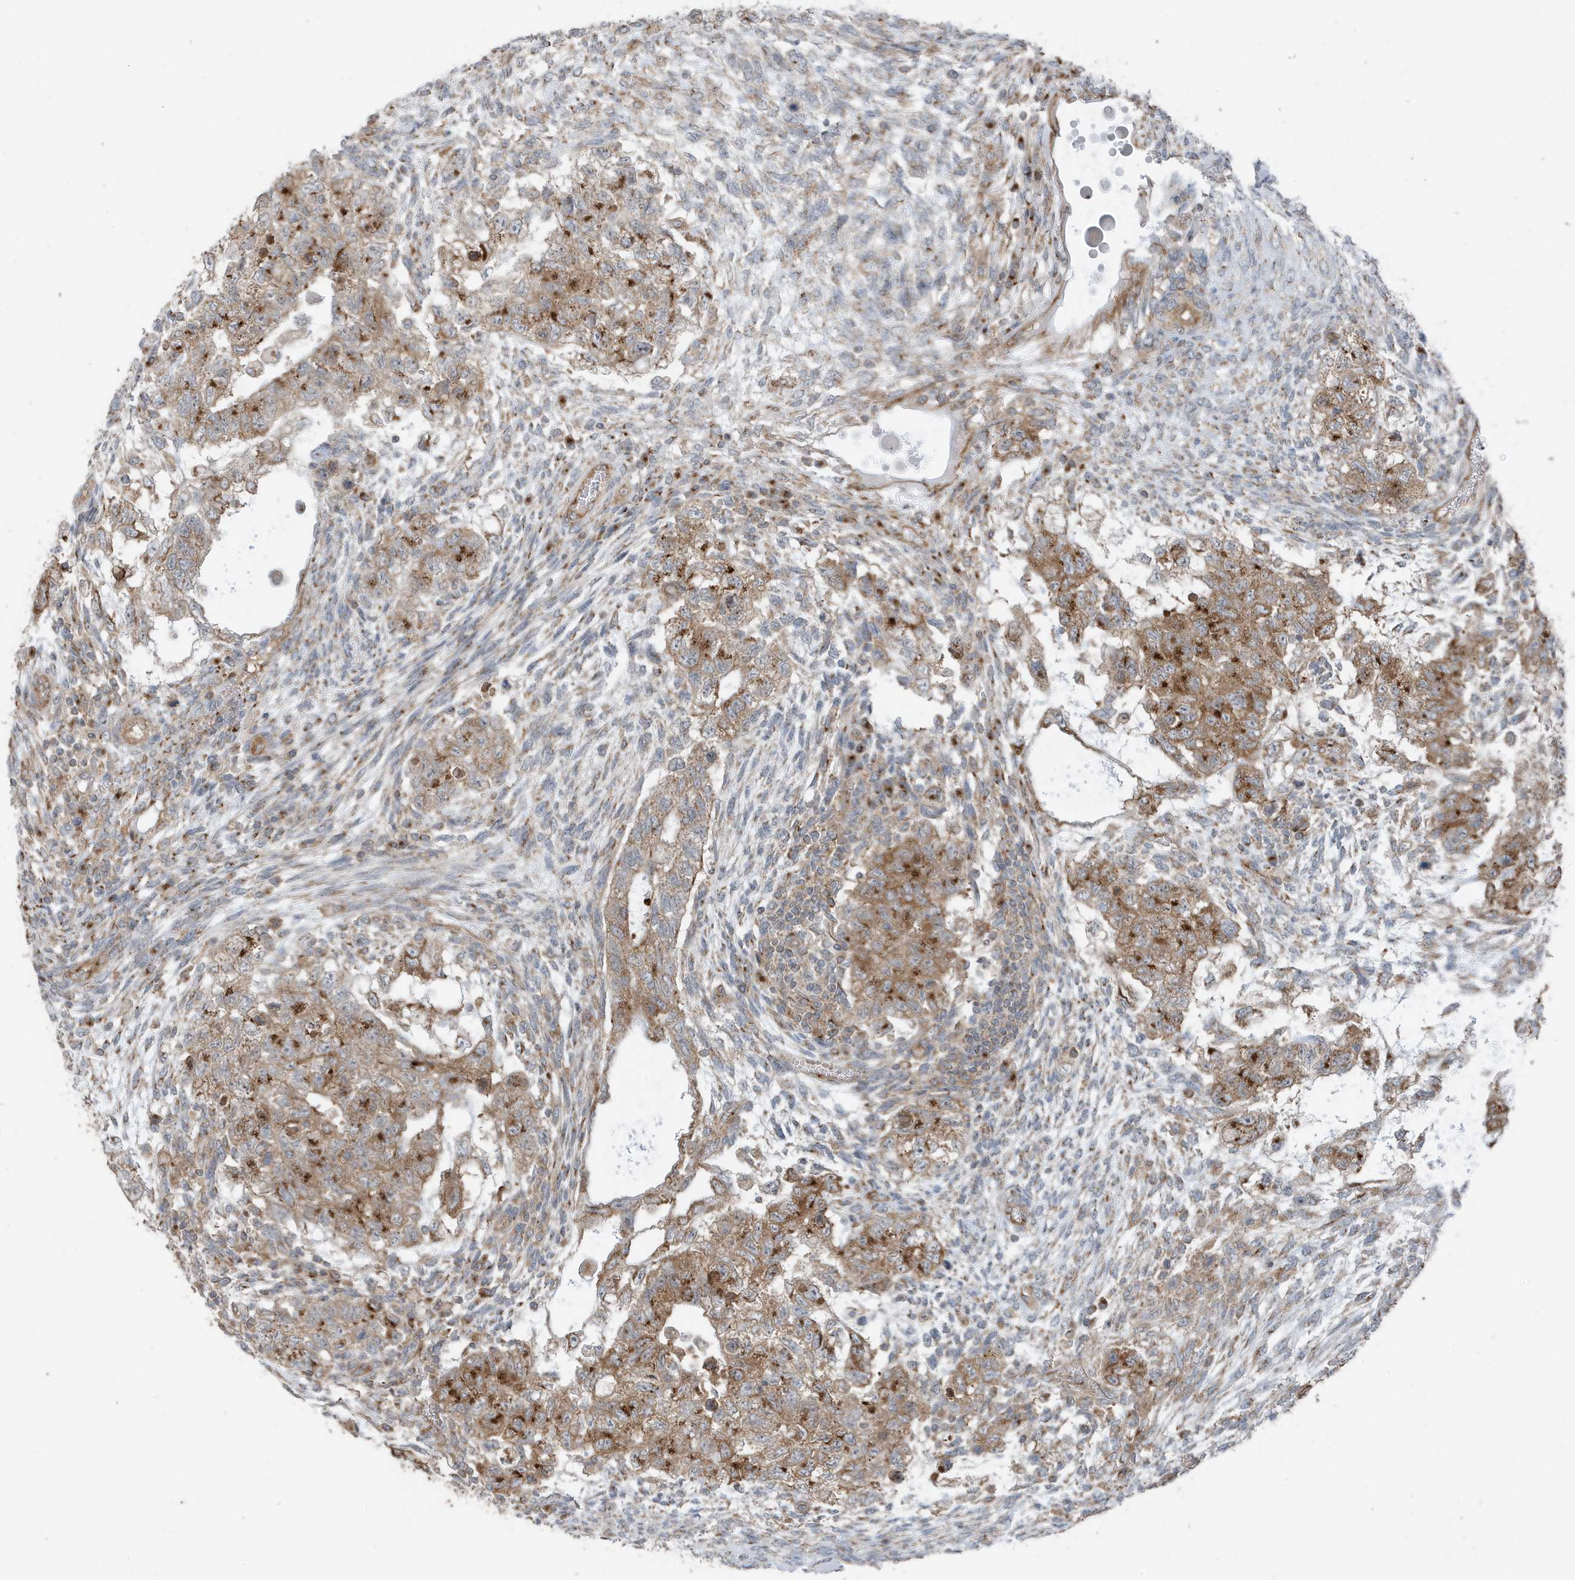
{"staining": {"intensity": "moderate", "quantity": ">75%", "location": "cytoplasmic/membranous"}, "tissue": "testis cancer", "cell_type": "Tumor cells", "image_type": "cancer", "snomed": [{"axis": "morphology", "description": "Carcinoma, Embryonal, NOS"}, {"axis": "topography", "description": "Testis"}], "caption": "DAB (3,3'-diaminobenzidine) immunohistochemical staining of human testis embryonal carcinoma exhibits moderate cytoplasmic/membranous protein positivity in about >75% of tumor cells.", "gene": "GOLGA4", "patient": {"sex": "male", "age": 37}}